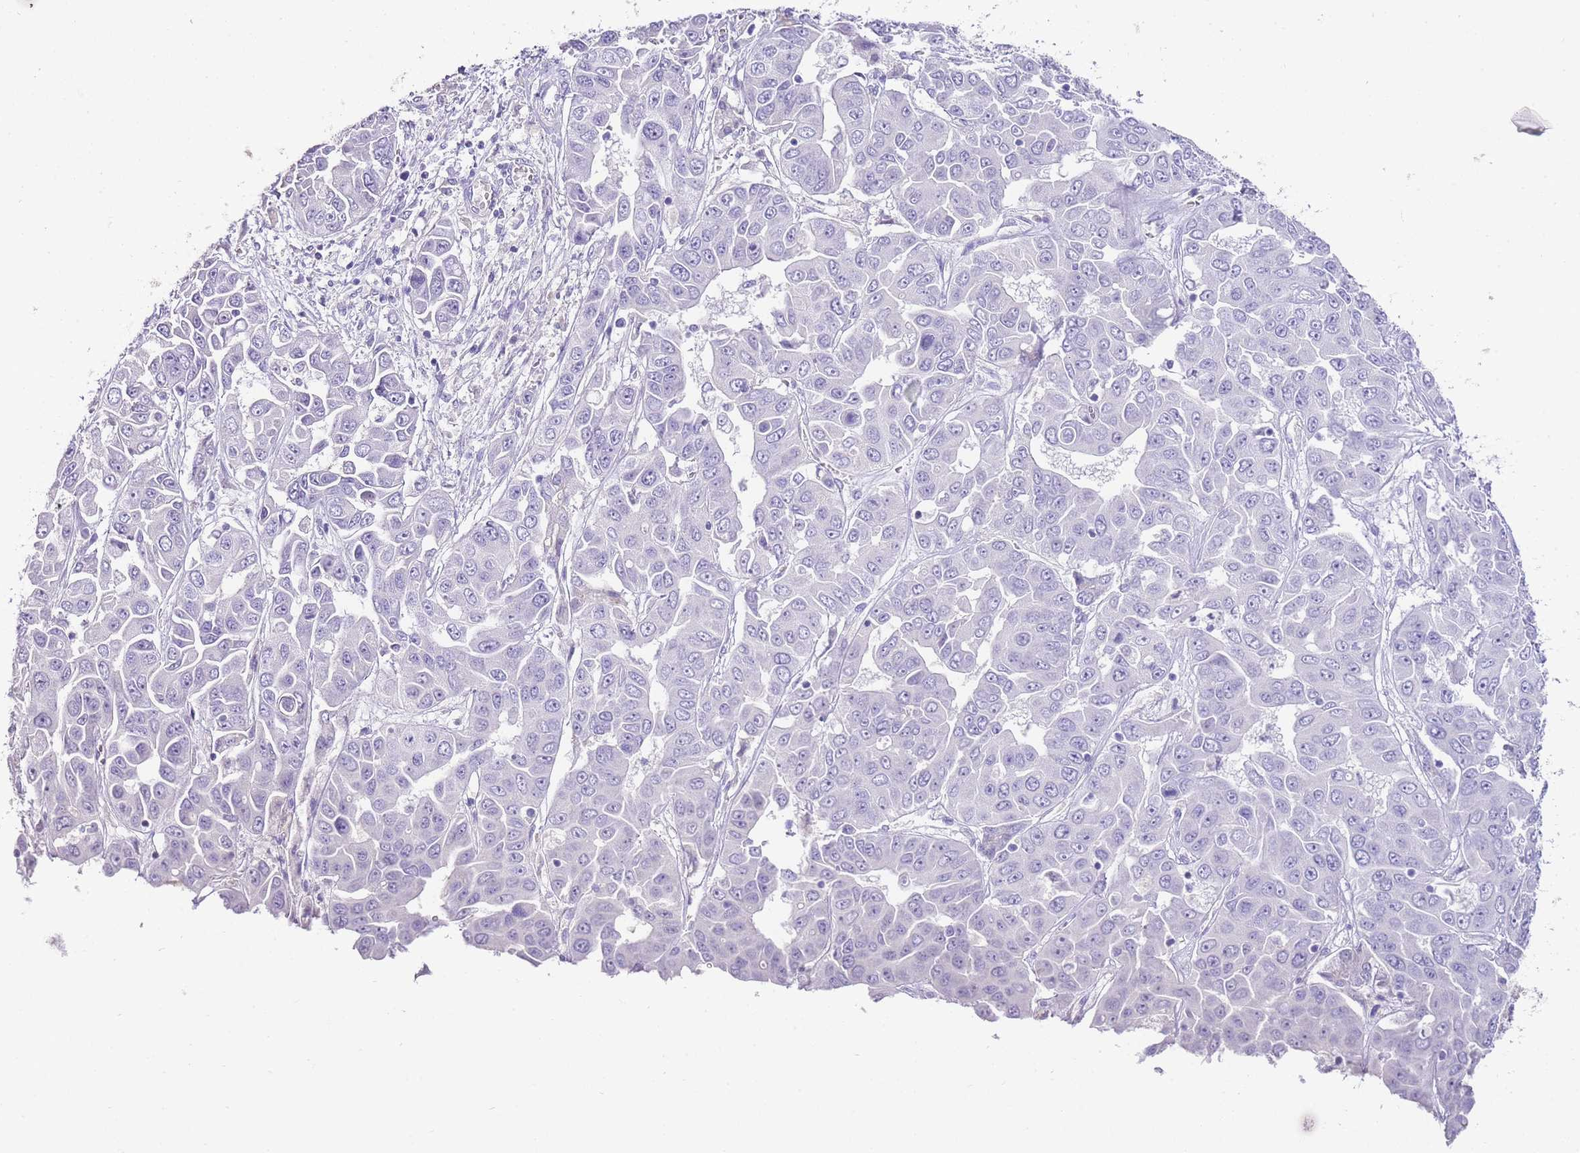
{"staining": {"intensity": "negative", "quantity": "none", "location": "none"}, "tissue": "liver cancer", "cell_type": "Tumor cells", "image_type": "cancer", "snomed": [{"axis": "morphology", "description": "Cholangiocarcinoma"}, {"axis": "topography", "description": "Liver"}], "caption": "Cholangiocarcinoma (liver) was stained to show a protein in brown. There is no significant expression in tumor cells. (IHC, brightfield microscopy, high magnification).", "gene": "DPP4", "patient": {"sex": "female", "age": 52}}